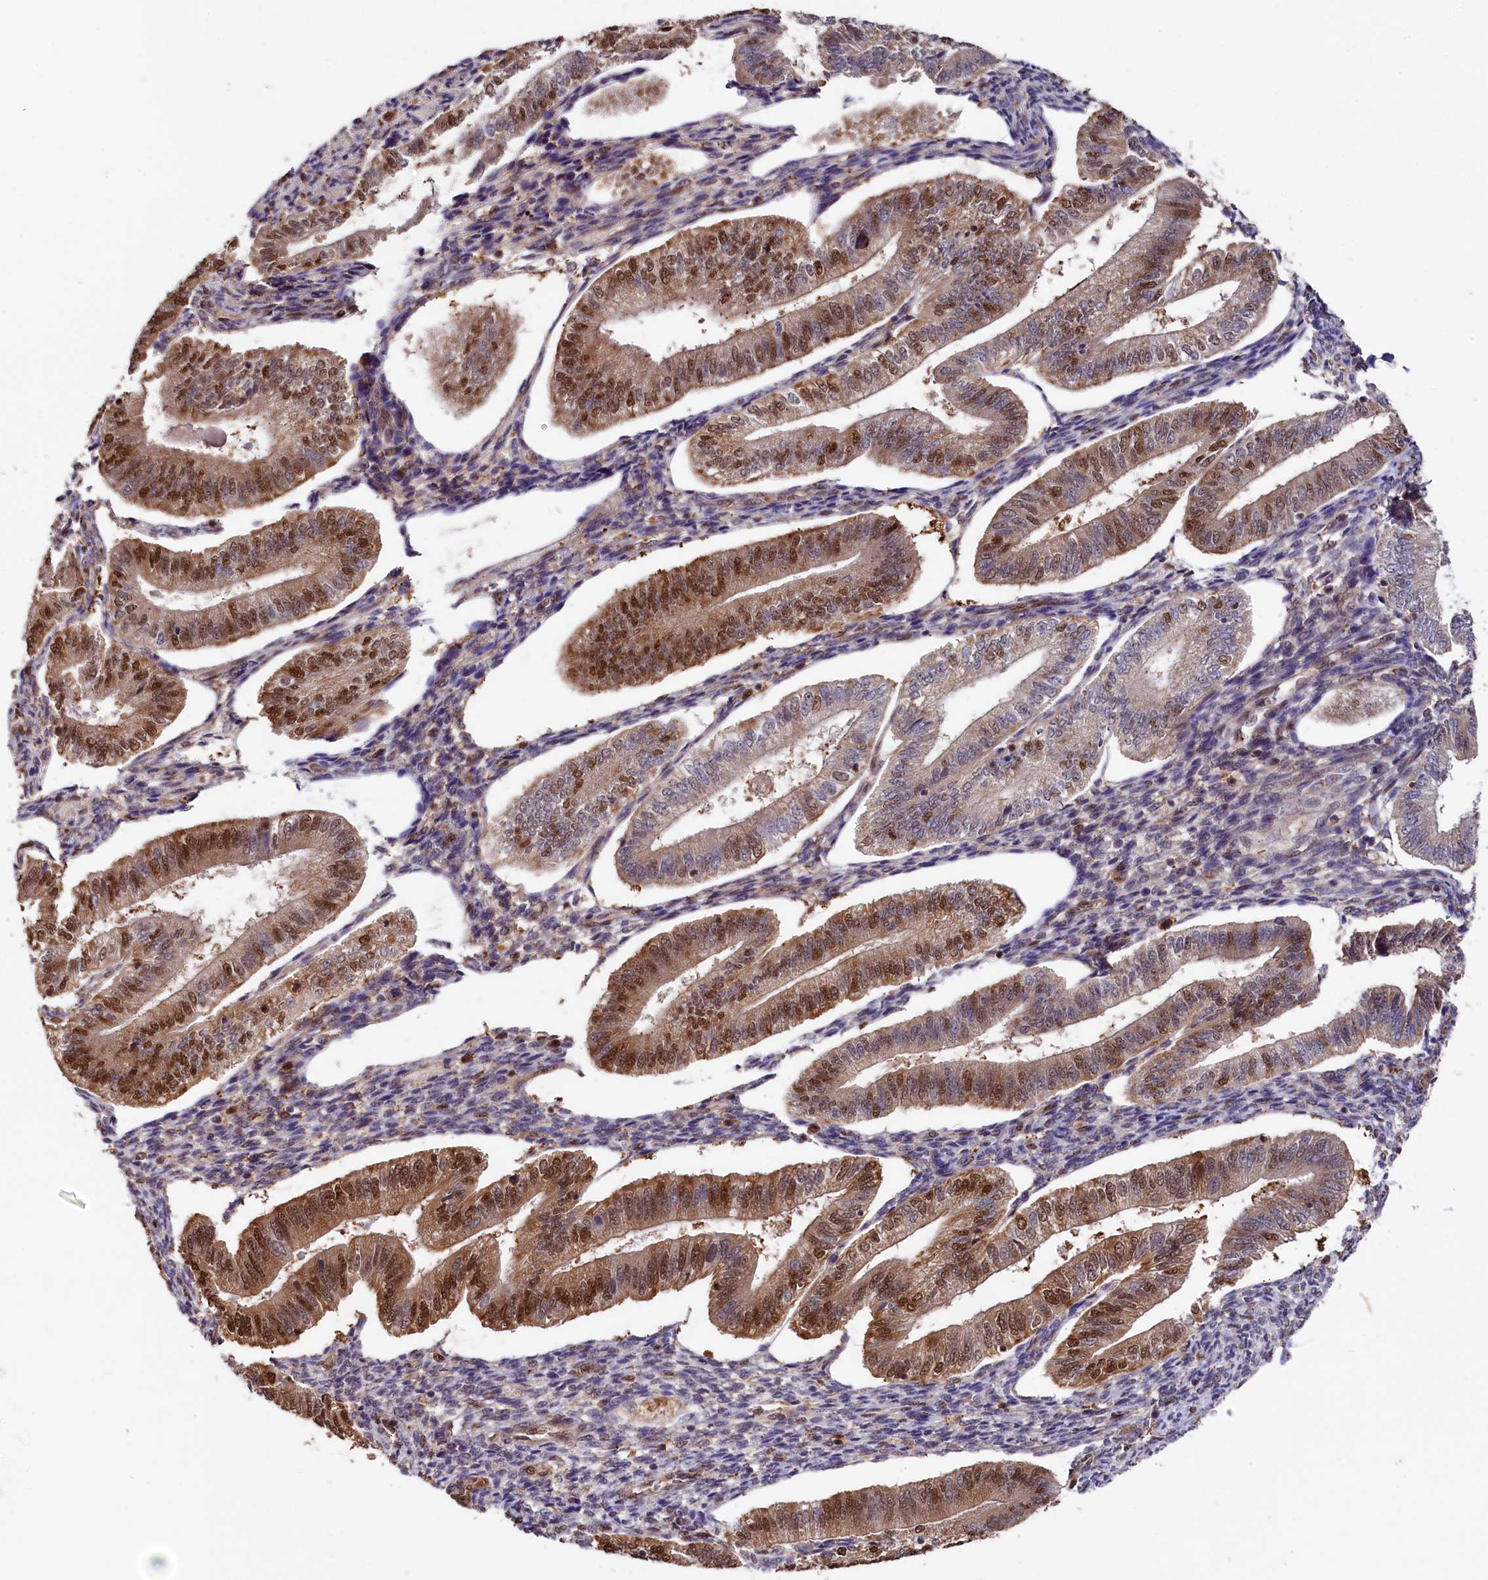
{"staining": {"intensity": "moderate", "quantity": "25%-75%", "location": "cytoplasmic/membranous,nuclear"}, "tissue": "endometrium", "cell_type": "Cells in endometrial stroma", "image_type": "normal", "snomed": [{"axis": "morphology", "description": "Normal tissue, NOS"}, {"axis": "topography", "description": "Endometrium"}], "caption": "Protein expression analysis of normal human endometrium reveals moderate cytoplasmic/membranous,nuclear staining in approximately 25%-75% of cells in endometrial stroma.", "gene": "ADRM1", "patient": {"sex": "female", "age": 34}}